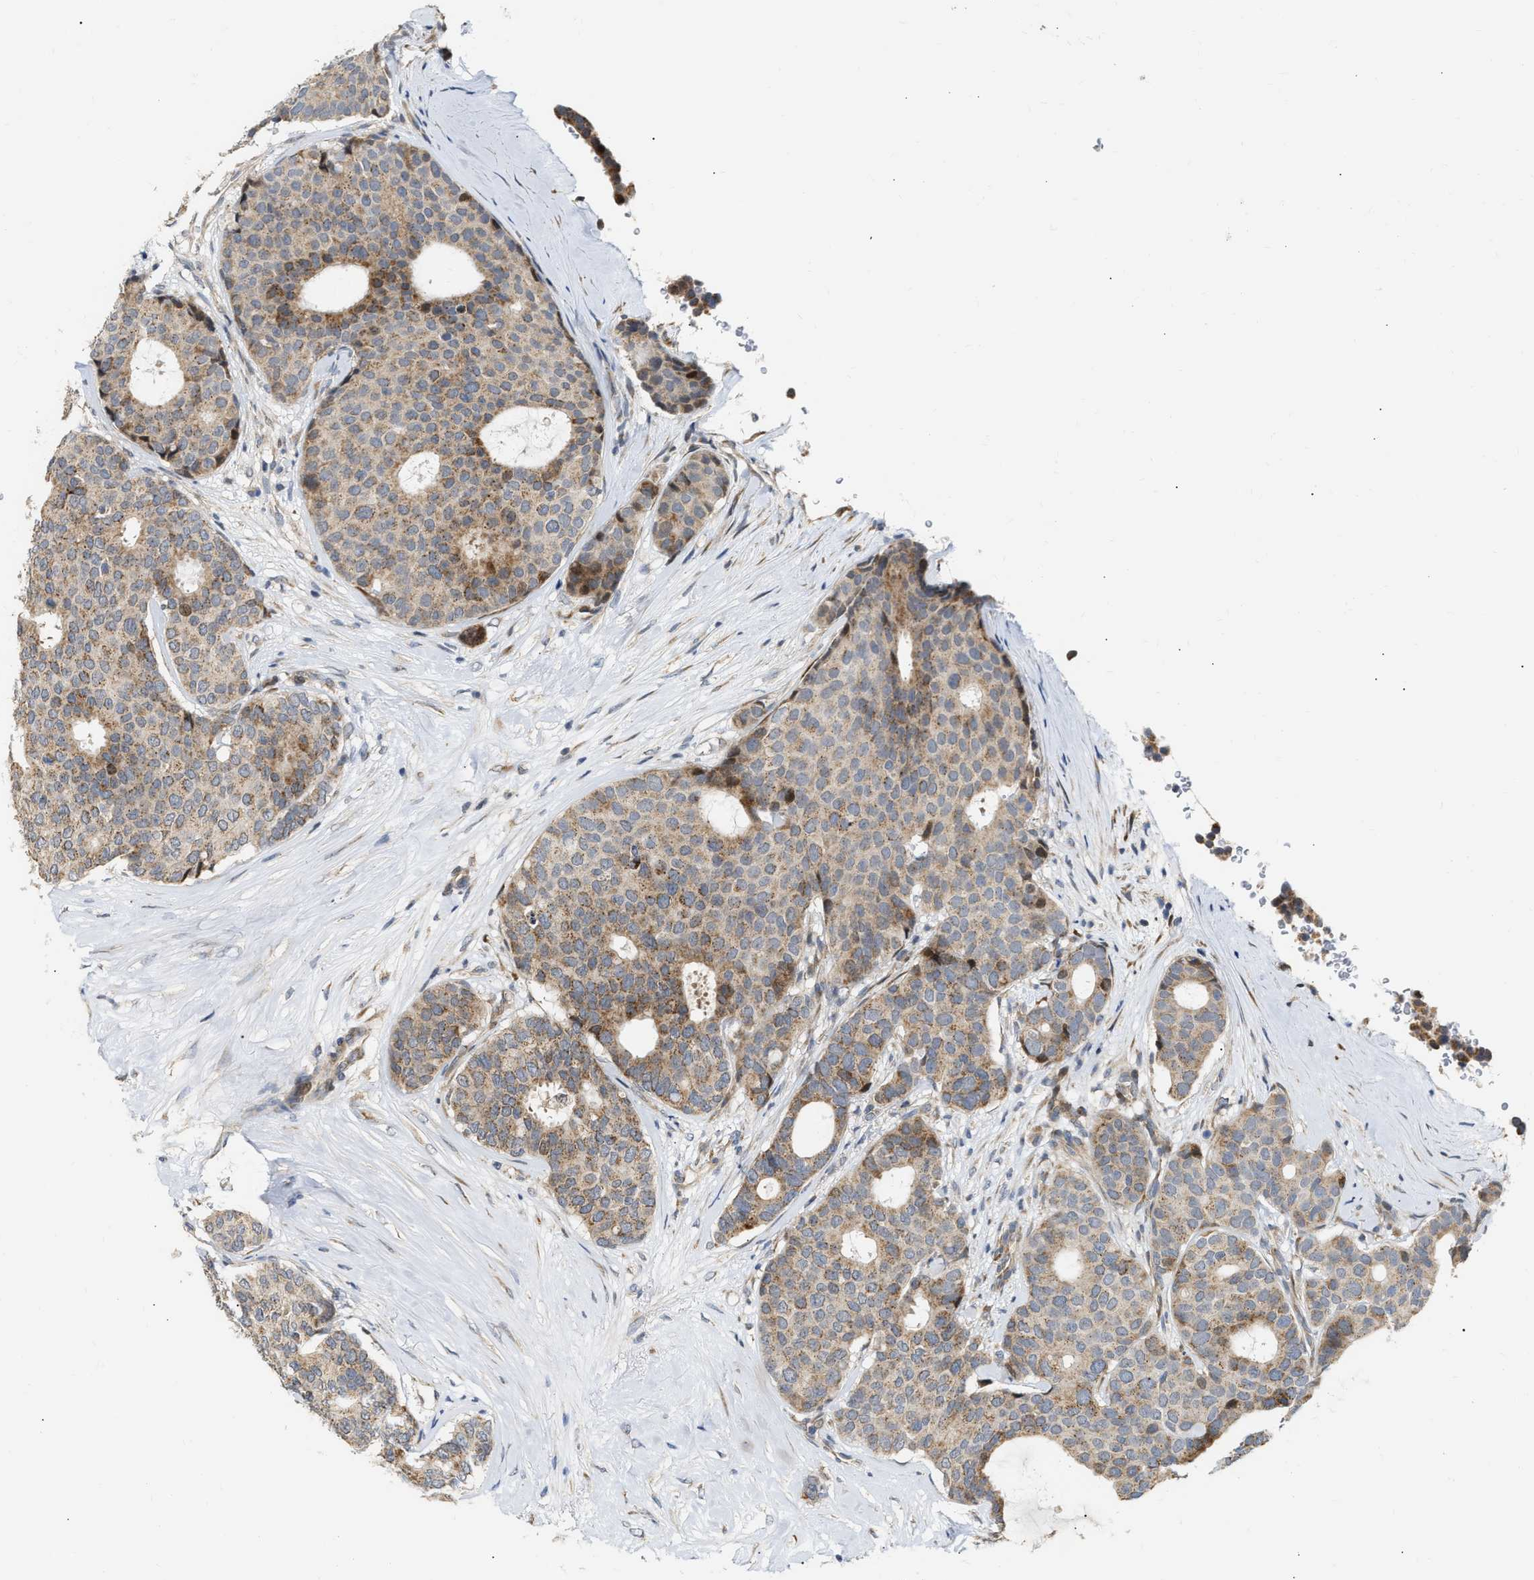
{"staining": {"intensity": "moderate", "quantity": ">75%", "location": "cytoplasmic/membranous"}, "tissue": "breast cancer", "cell_type": "Tumor cells", "image_type": "cancer", "snomed": [{"axis": "morphology", "description": "Duct carcinoma"}, {"axis": "topography", "description": "Breast"}], "caption": "A high-resolution photomicrograph shows IHC staining of breast cancer (intraductal carcinoma), which demonstrates moderate cytoplasmic/membranous positivity in approximately >75% of tumor cells. The staining is performed using DAB brown chromogen to label protein expression. The nuclei are counter-stained blue using hematoxylin.", "gene": "DEPTOR", "patient": {"sex": "female", "age": 75}}